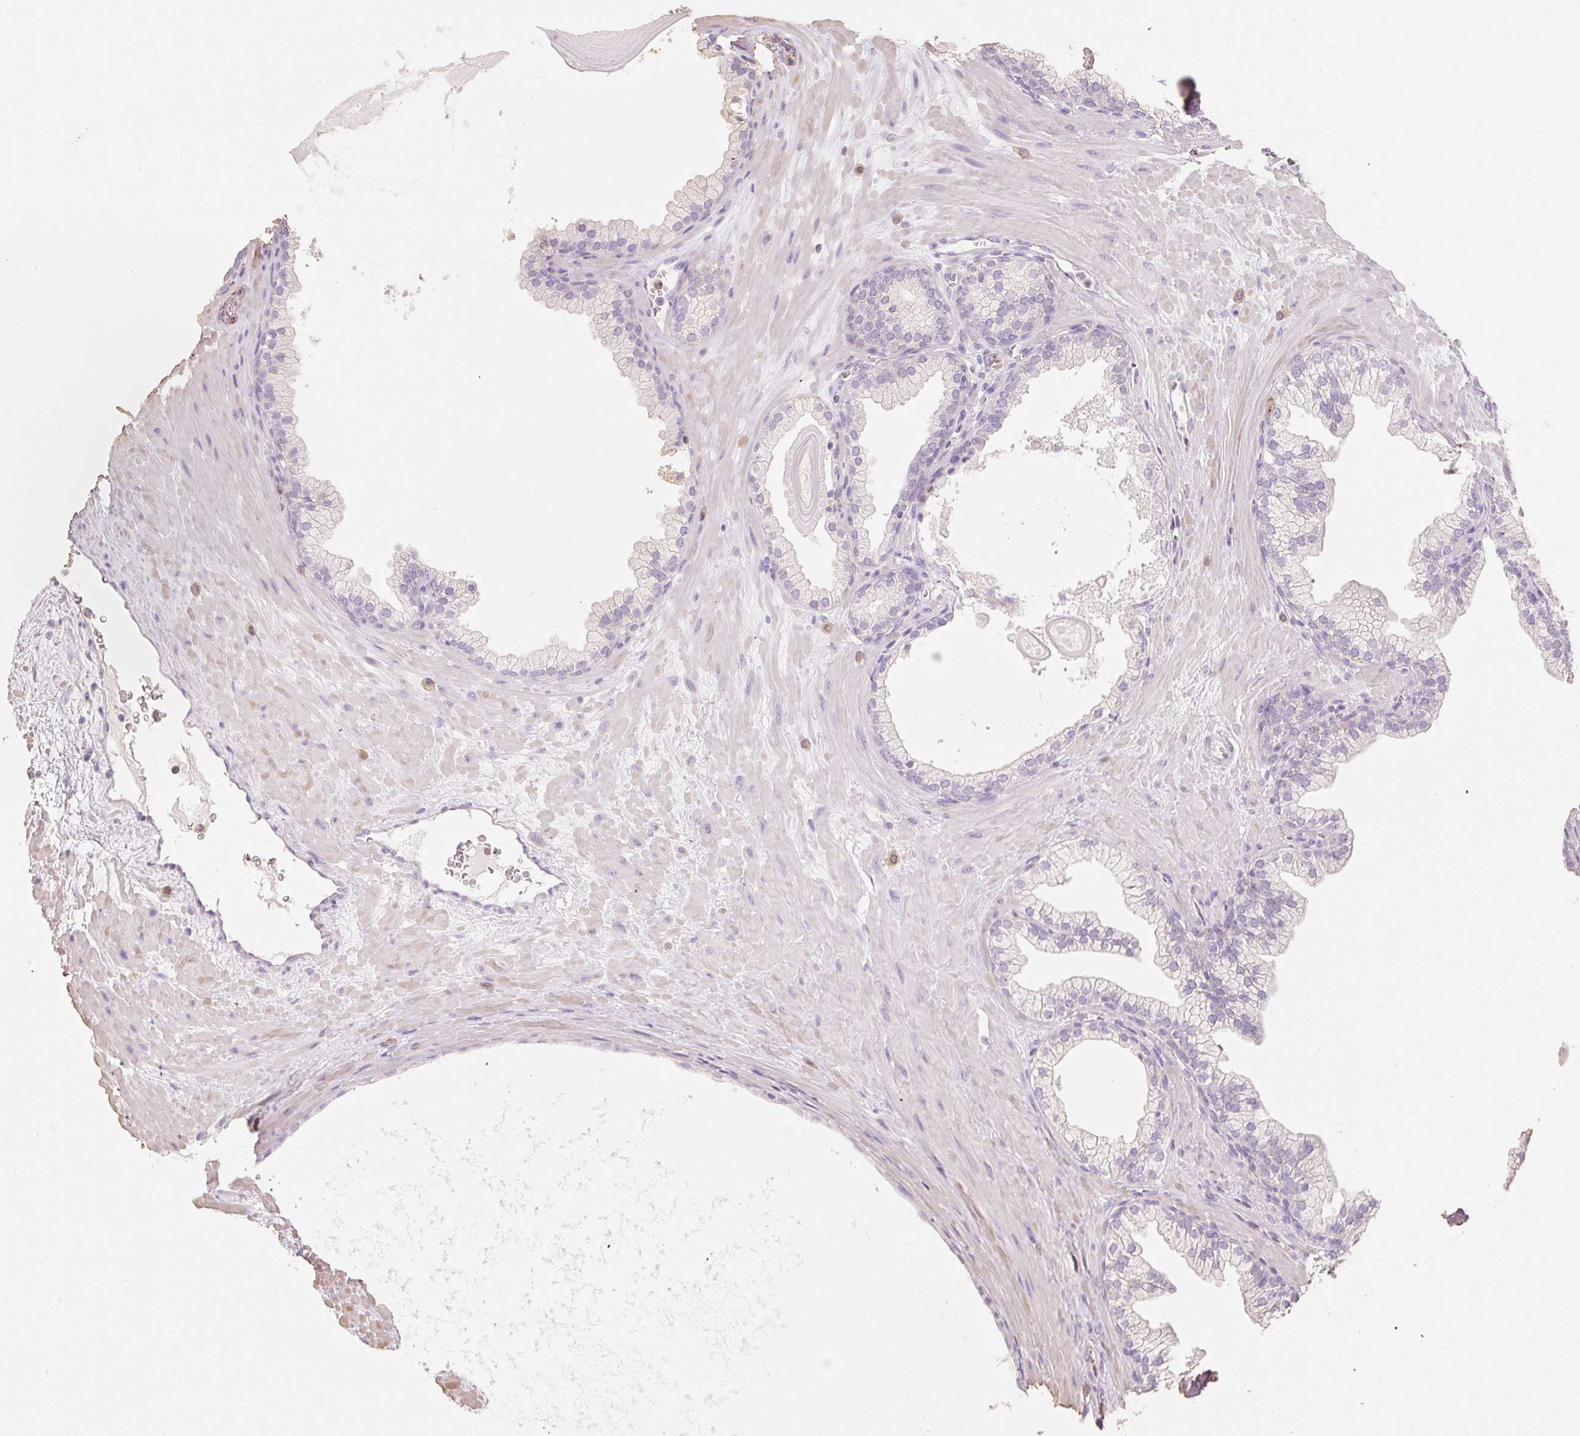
{"staining": {"intensity": "negative", "quantity": "none", "location": "none"}, "tissue": "prostate", "cell_type": "Glandular cells", "image_type": "normal", "snomed": [{"axis": "morphology", "description": "Normal tissue, NOS"}, {"axis": "topography", "description": "Prostate"}, {"axis": "topography", "description": "Peripheral nerve tissue"}], "caption": "Prostate stained for a protein using IHC exhibits no positivity glandular cells.", "gene": "MBOAT7", "patient": {"sex": "male", "age": 61}}